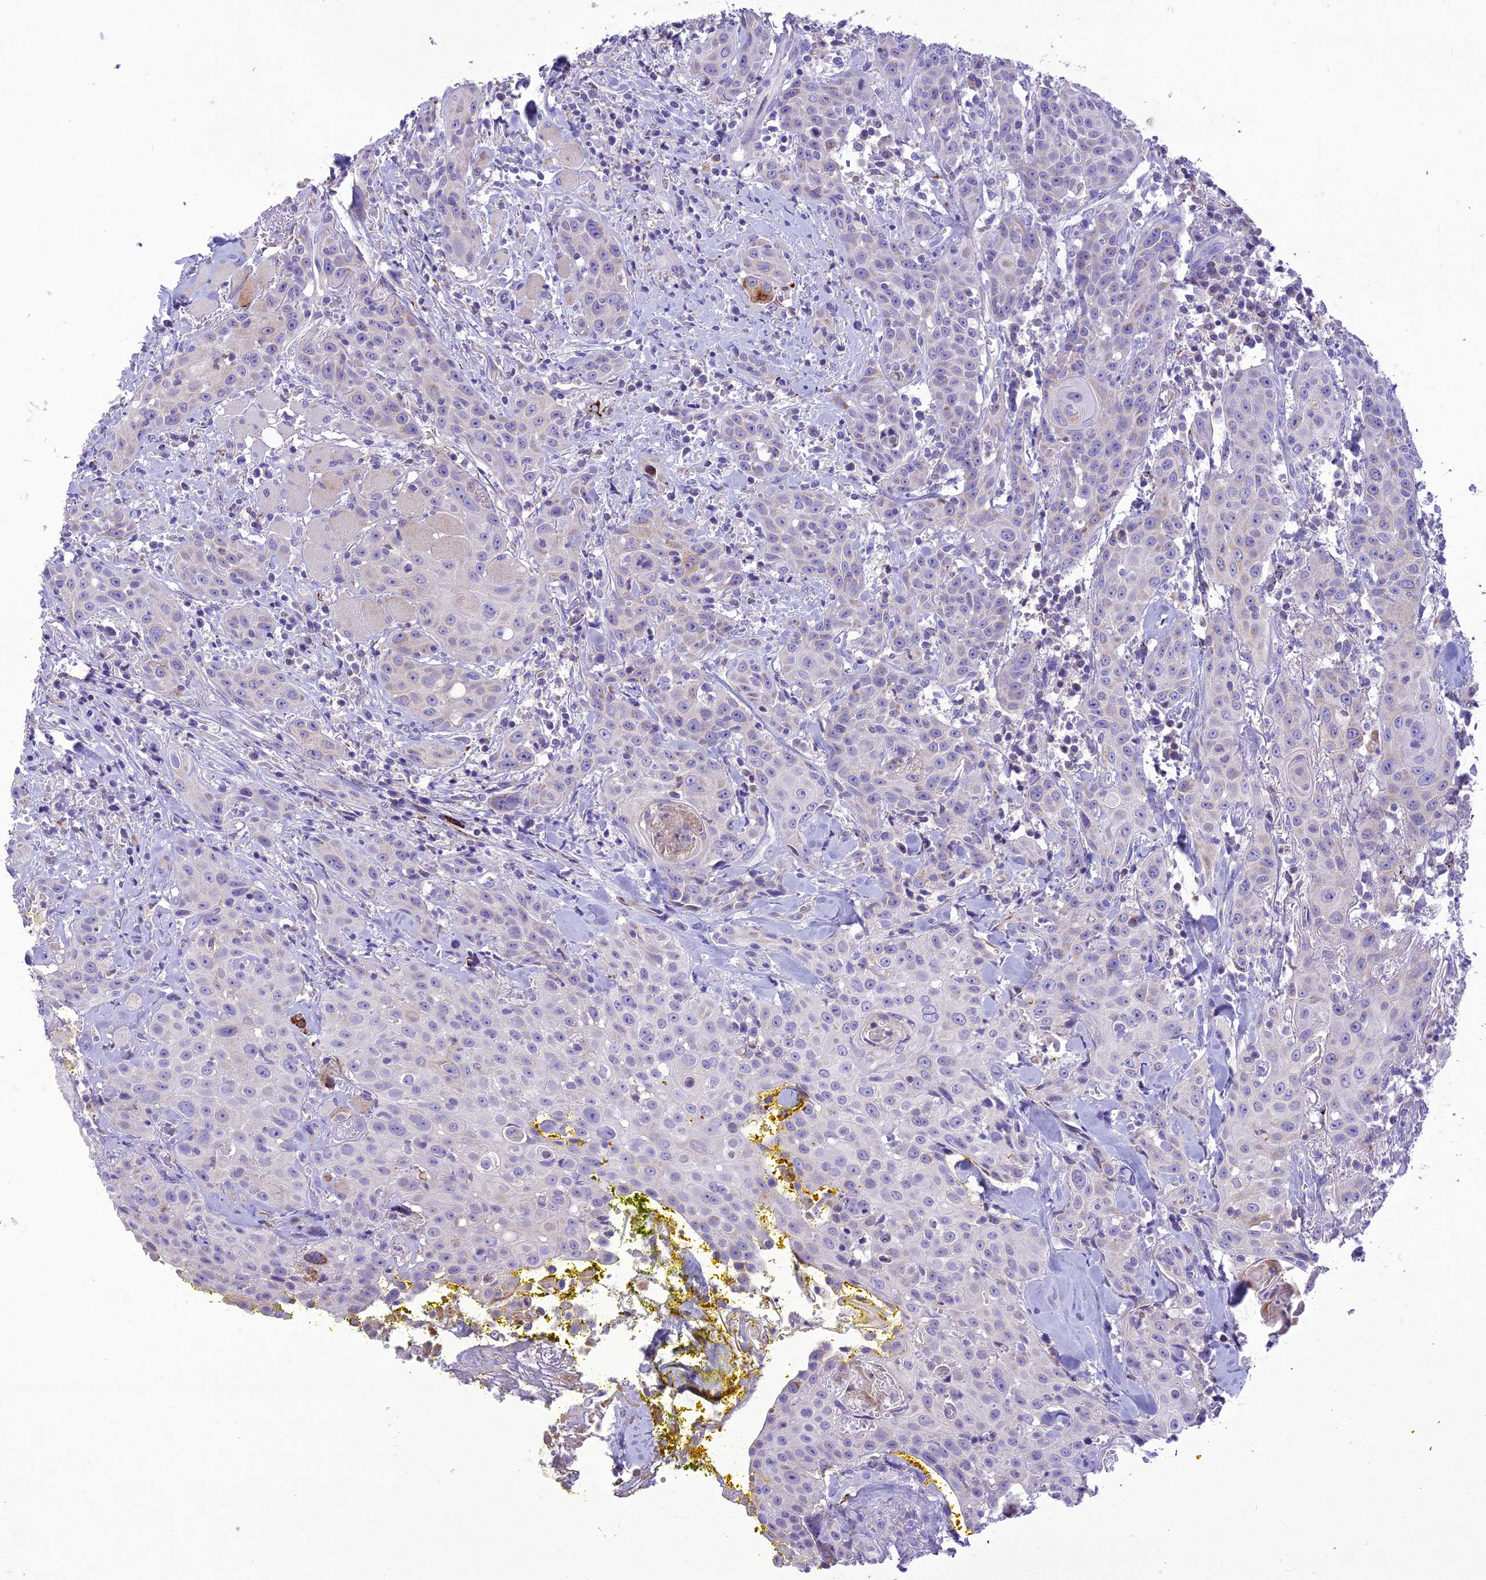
{"staining": {"intensity": "moderate", "quantity": "<25%", "location": "cytoplasmic/membranous"}, "tissue": "head and neck cancer", "cell_type": "Tumor cells", "image_type": "cancer", "snomed": [{"axis": "morphology", "description": "Squamous cell carcinoma, NOS"}, {"axis": "topography", "description": "Oral tissue"}, {"axis": "topography", "description": "Head-Neck"}], "caption": "An IHC micrograph of tumor tissue is shown. Protein staining in brown shows moderate cytoplasmic/membranous positivity in head and neck squamous cell carcinoma within tumor cells.", "gene": "SLC13A5", "patient": {"sex": "female", "age": 82}}